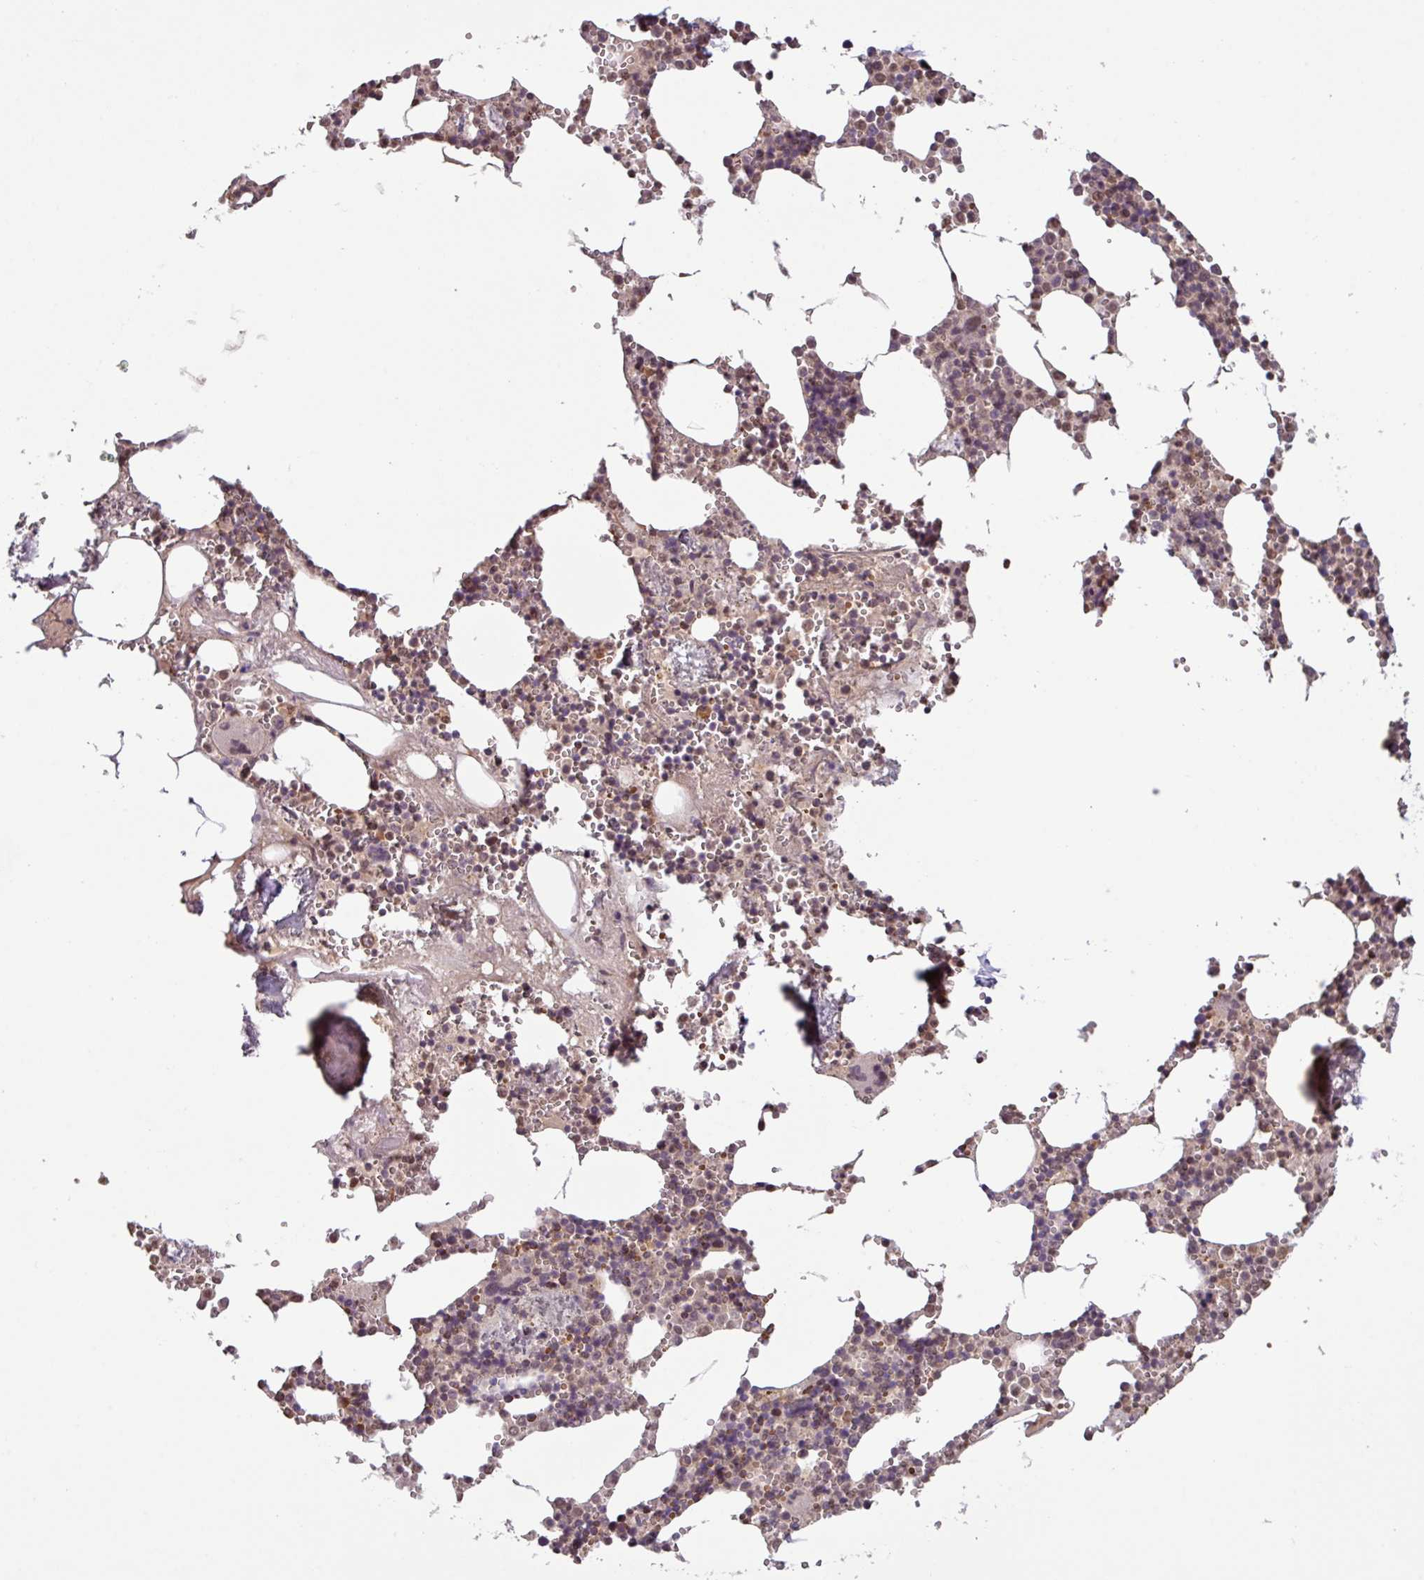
{"staining": {"intensity": "moderate", "quantity": "<25%", "location": "cytoplasmic/membranous,nuclear"}, "tissue": "bone marrow", "cell_type": "Hematopoietic cells", "image_type": "normal", "snomed": [{"axis": "morphology", "description": "Normal tissue, NOS"}, {"axis": "topography", "description": "Bone marrow"}], "caption": "Immunohistochemical staining of benign bone marrow displays moderate cytoplasmic/membranous,nuclear protein positivity in about <25% of hematopoietic cells.", "gene": "SLC5A10", "patient": {"sex": "male", "age": 54}}